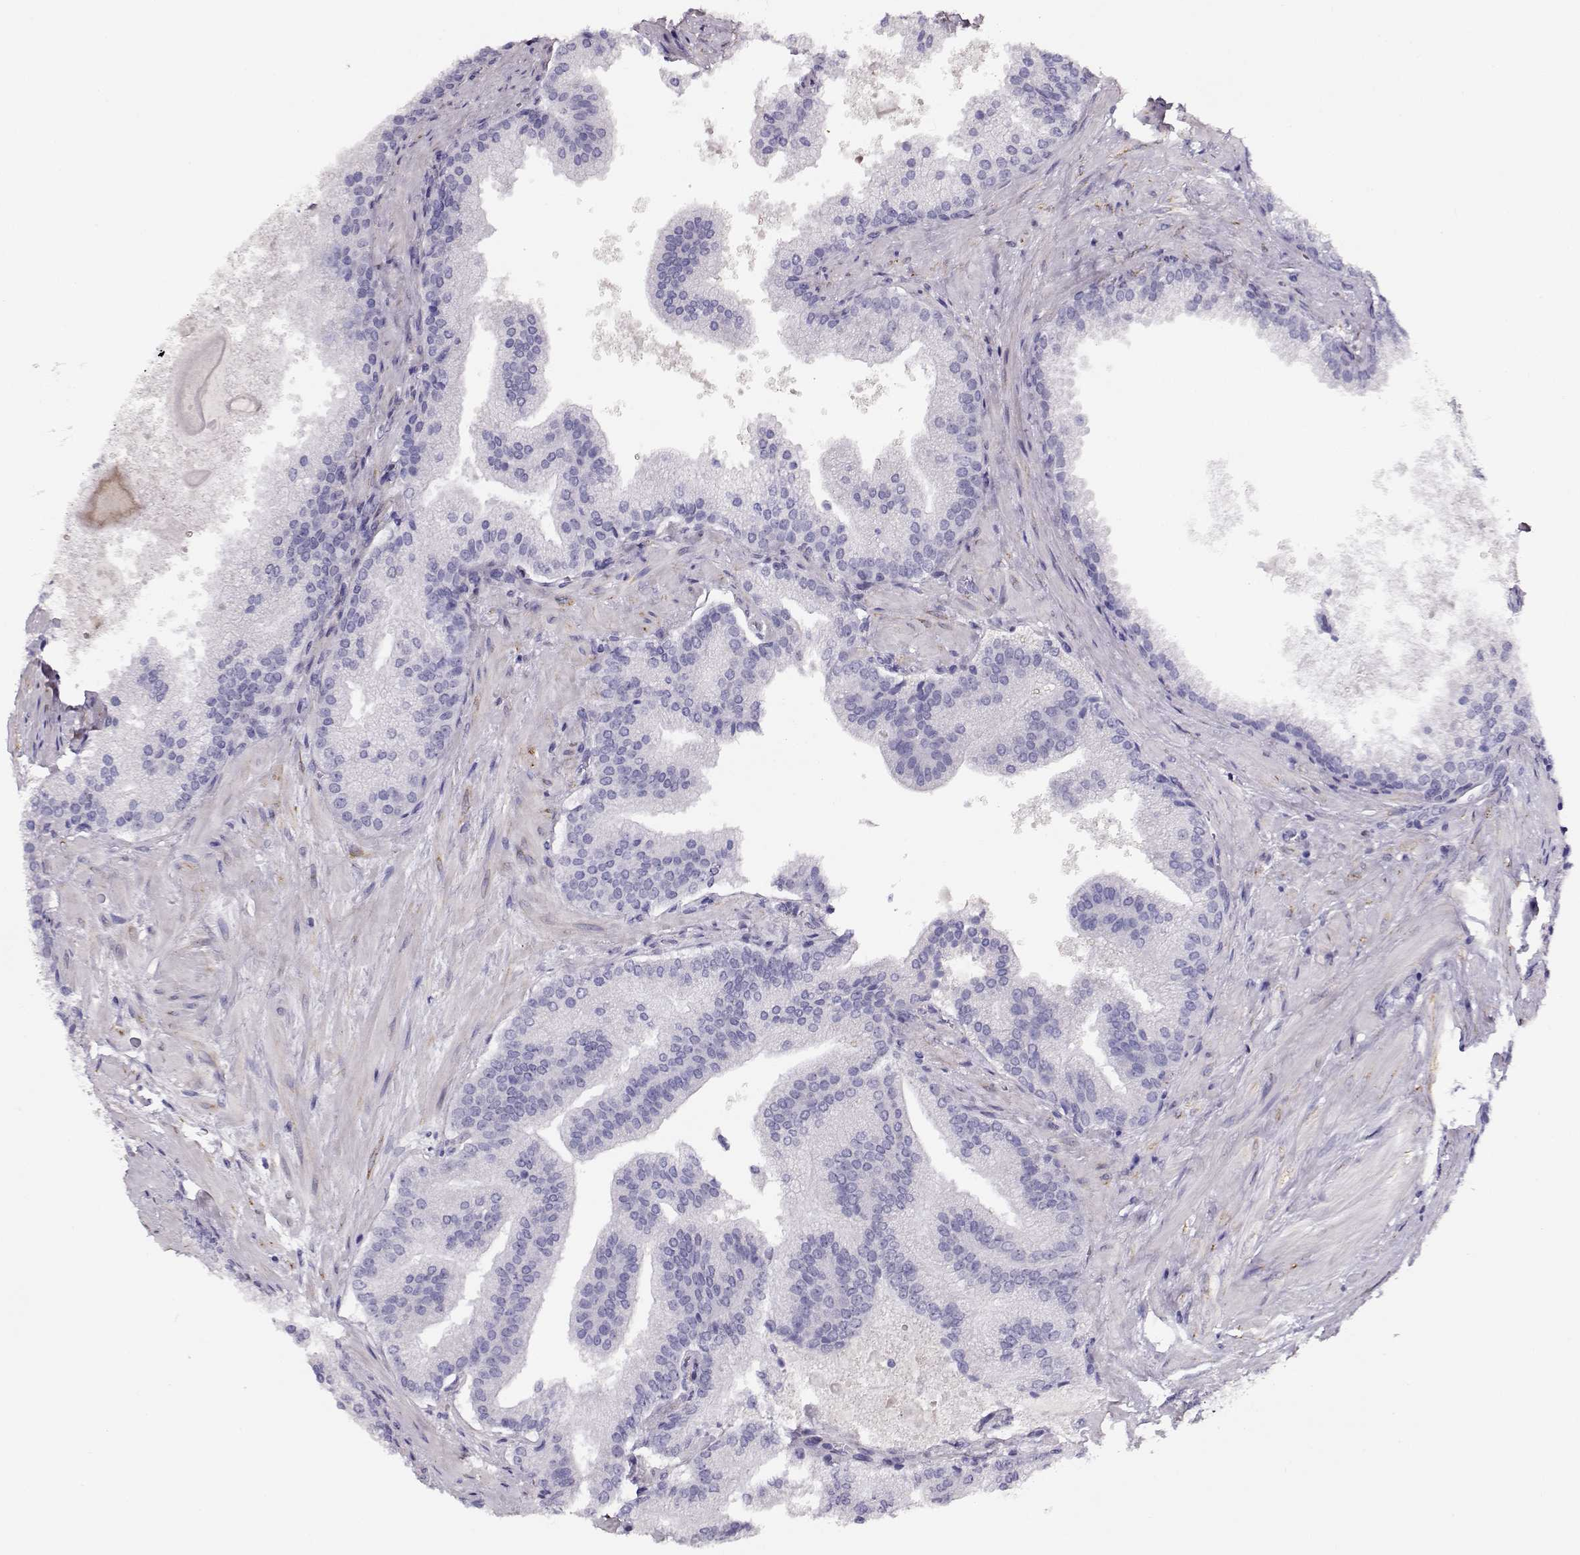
{"staining": {"intensity": "negative", "quantity": "none", "location": "none"}, "tissue": "prostate cancer", "cell_type": "Tumor cells", "image_type": "cancer", "snomed": [{"axis": "morphology", "description": "Adenocarcinoma, Low grade"}, {"axis": "topography", "description": "Prostate"}], "caption": "The immunohistochemistry (IHC) image has no significant staining in tumor cells of prostate cancer tissue.", "gene": "RBM44", "patient": {"sex": "male", "age": 56}}